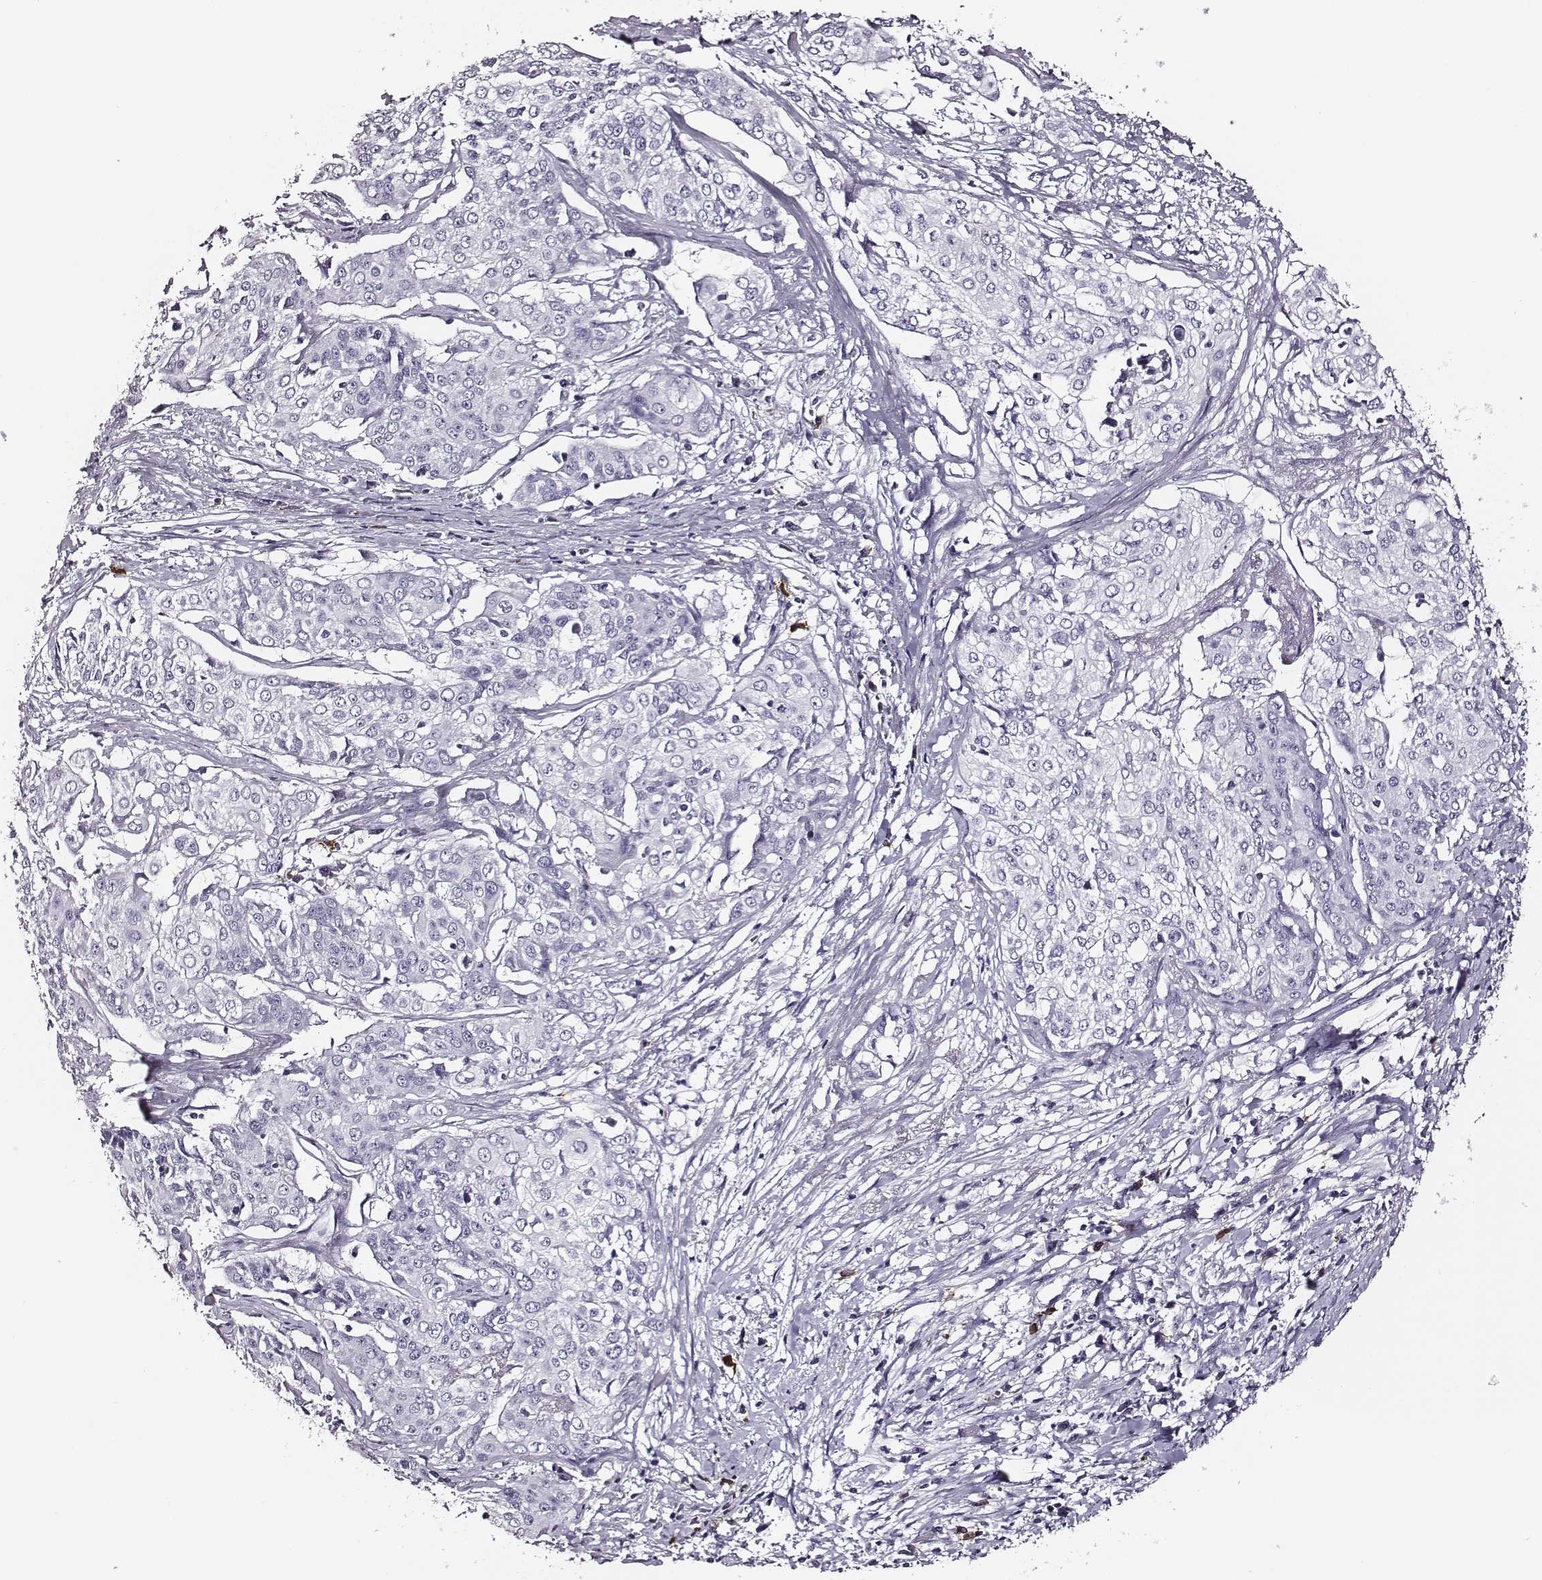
{"staining": {"intensity": "negative", "quantity": "none", "location": "none"}, "tissue": "cervical cancer", "cell_type": "Tumor cells", "image_type": "cancer", "snomed": [{"axis": "morphology", "description": "Squamous cell carcinoma, NOS"}, {"axis": "topography", "description": "Cervix"}], "caption": "An immunohistochemistry (IHC) photomicrograph of cervical cancer is shown. There is no staining in tumor cells of cervical cancer.", "gene": "DPEP1", "patient": {"sex": "female", "age": 39}}